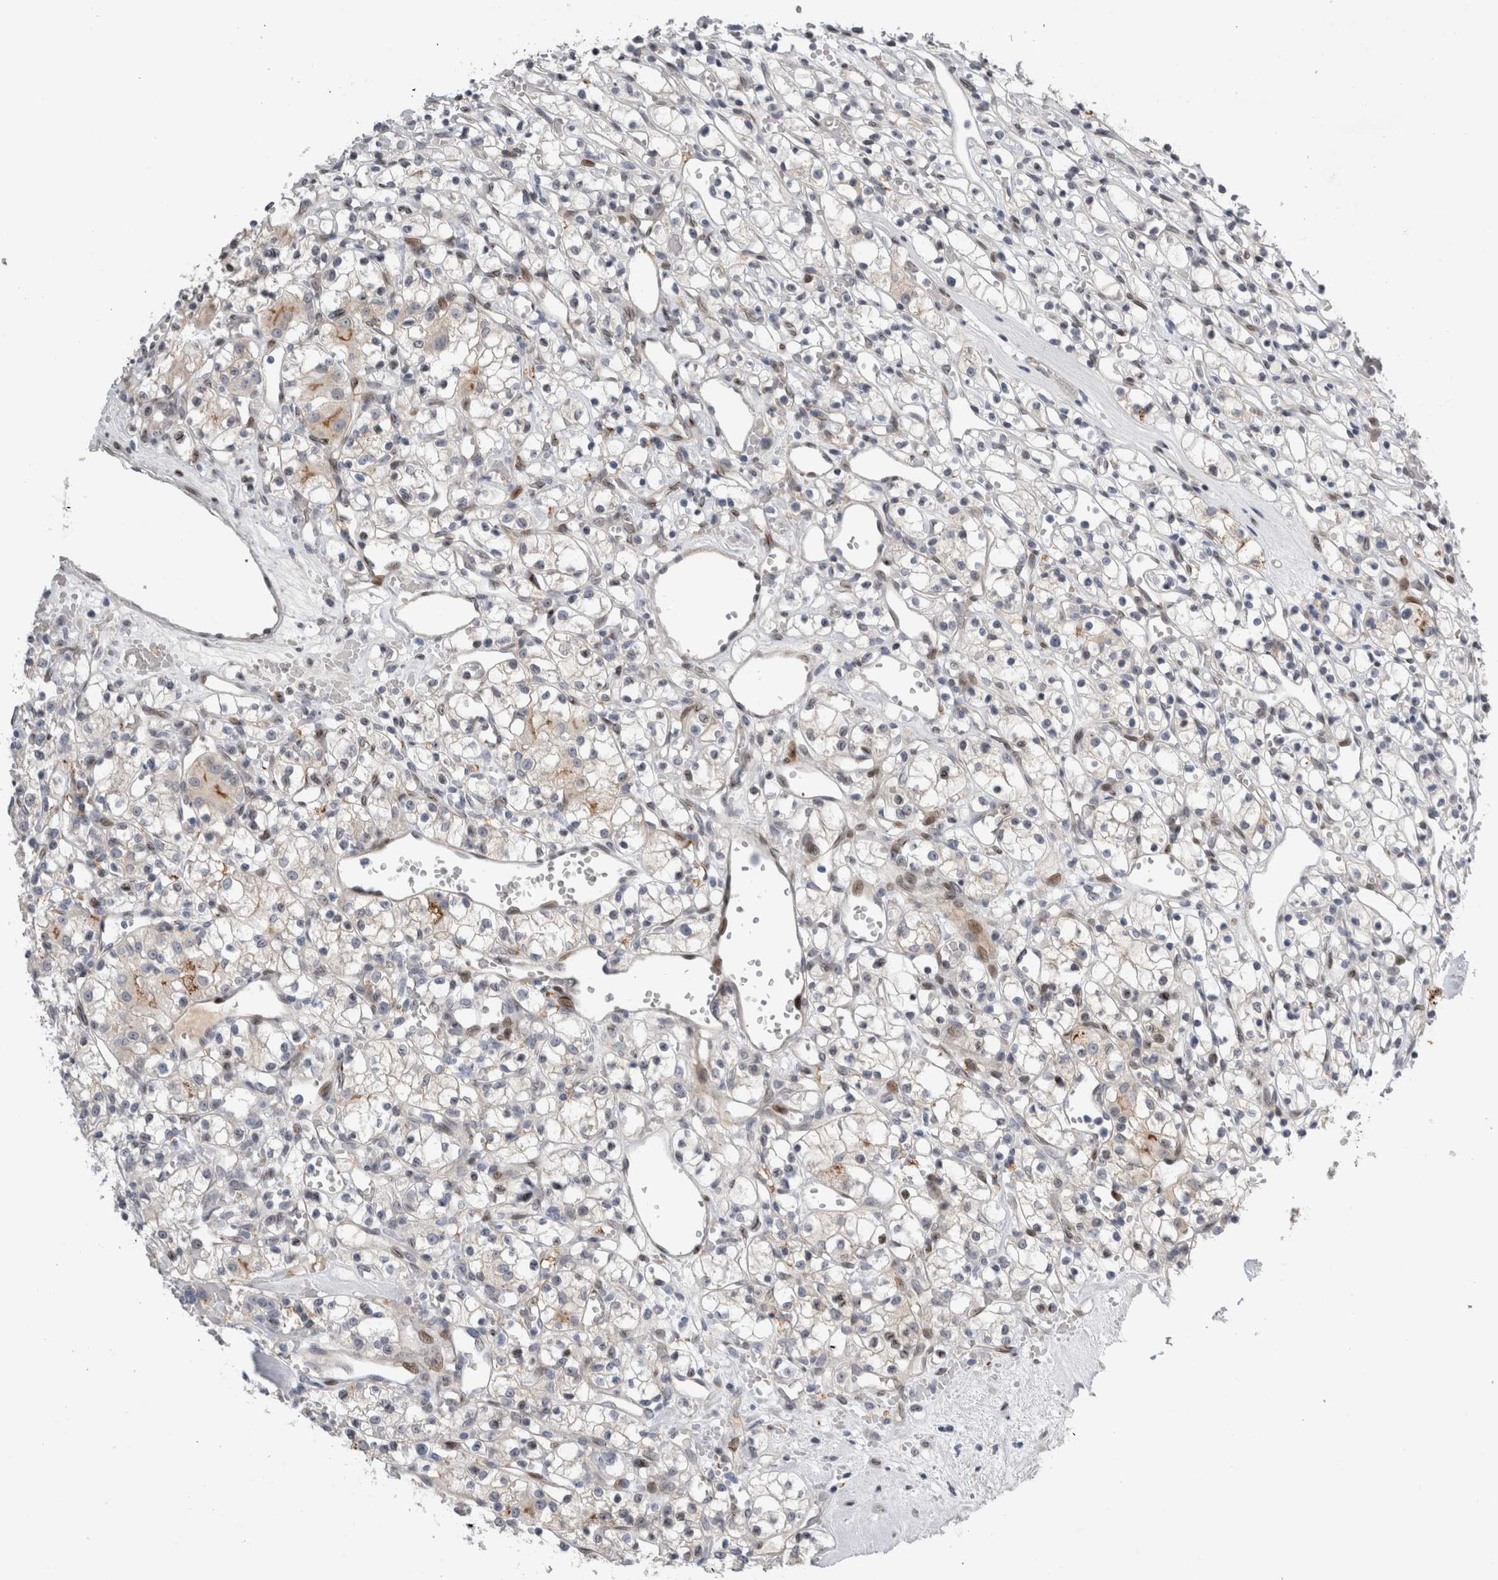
{"staining": {"intensity": "weak", "quantity": "<25%", "location": "nuclear"}, "tissue": "renal cancer", "cell_type": "Tumor cells", "image_type": "cancer", "snomed": [{"axis": "morphology", "description": "Adenocarcinoma, NOS"}, {"axis": "topography", "description": "Kidney"}], "caption": "IHC image of neoplastic tissue: human renal cancer stained with DAB displays no significant protein expression in tumor cells. (Brightfield microscopy of DAB (3,3'-diaminobenzidine) IHC at high magnification).", "gene": "DMTN", "patient": {"sex": "female", "age": 59}}